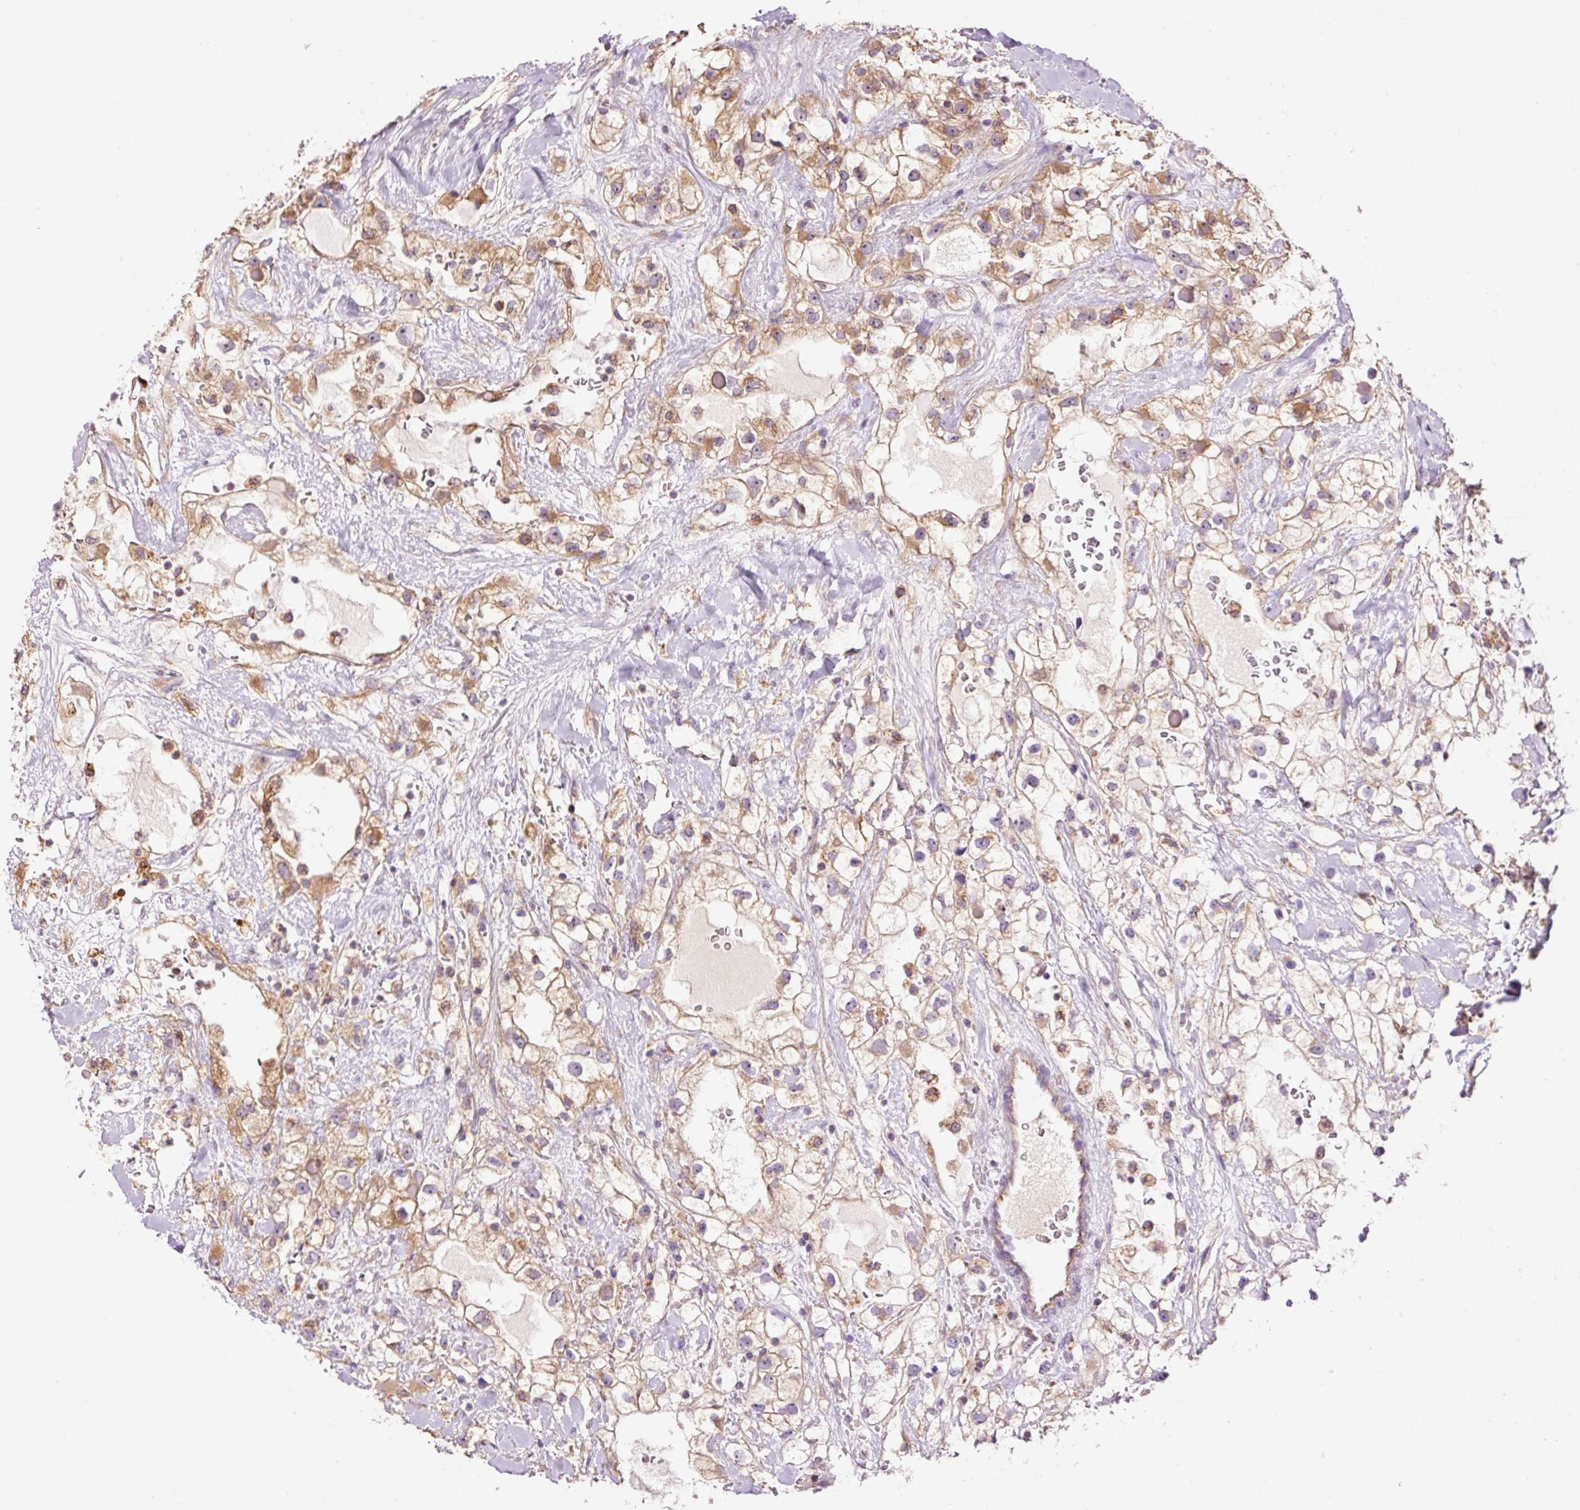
{"staining": {"intensity": "moderate", "quantity": "<25%", "location": "cytoplasmic/membranous"}, "tissue": "renal cancer", "cell_type": "Tumor cells", "image_type": "cancer", "snomed": [{"axis": "morphology", "description": "Adenocarcinoma, NOS"}, {"axis": "topography", "description": "Kidney"}], "caption": "This is a micrograph of immunohistochemistry (IHC) staining of renal cancer (adenocarcinoma), which shows moderate staining in the cytoplasmic/membranous of tumor cells.", "gene": "PCK2", "patient": {"sex": "male", "age": 59}}